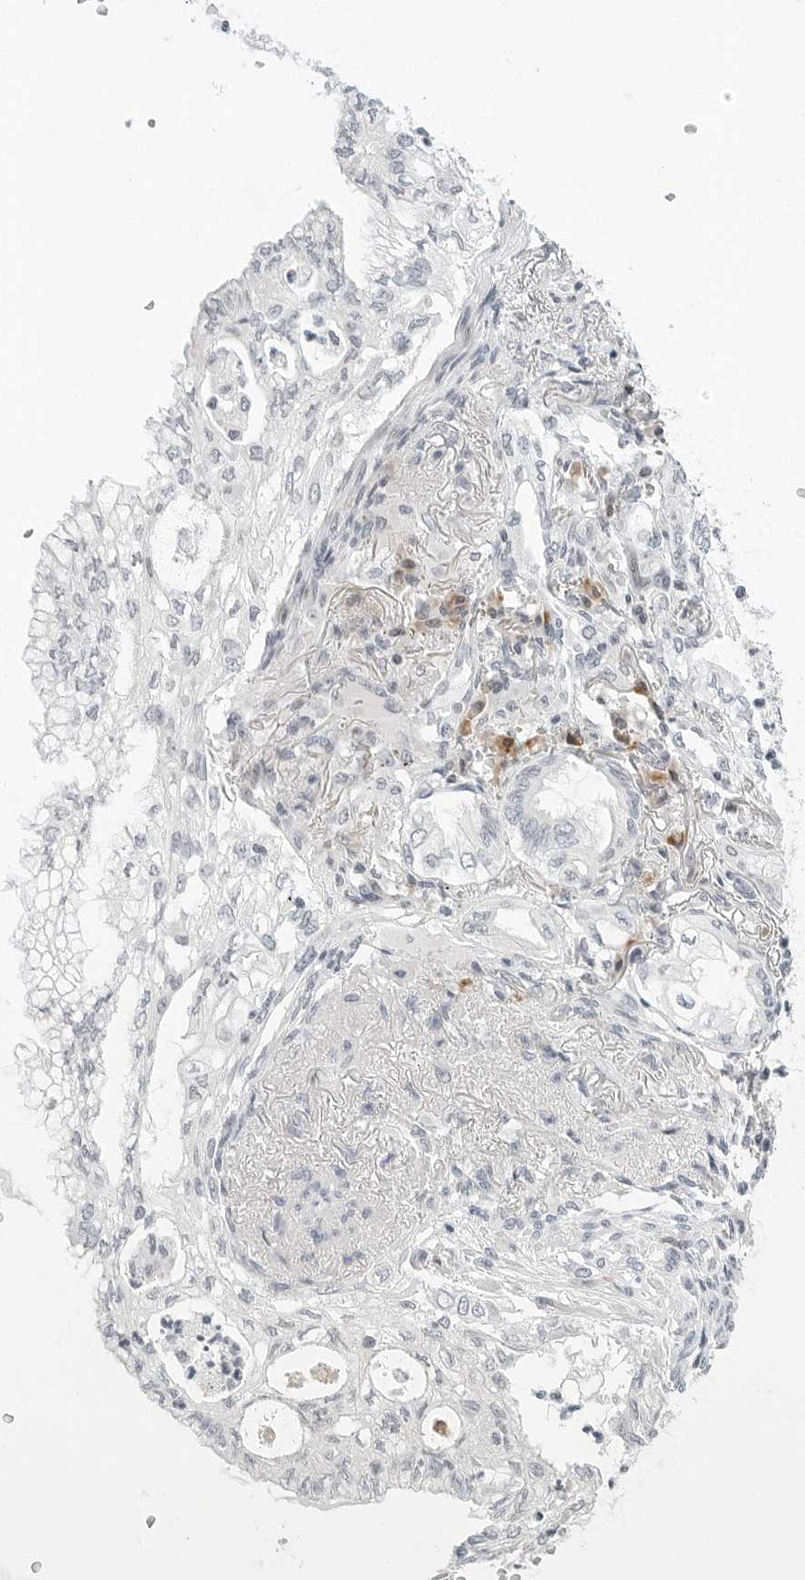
{"staining": {"intensity": "negative", "quantity": "none", "location": "none"}, "tissue": "lung cancer", "cell_type": "Tumor cells", "image_type": "cancer", "snomed": [{"axis": "morphology", "description": "Adenocarcinoma, NOS"}, {"axis": "topography", "description": "Lung"}], "caption": "The IHC micrograph has no significant staining in tumor cells of lung cancer (adenocarcinoma) tissue.", "gene": "PARP10", "patient": {"sex": "female", "age": 70}}